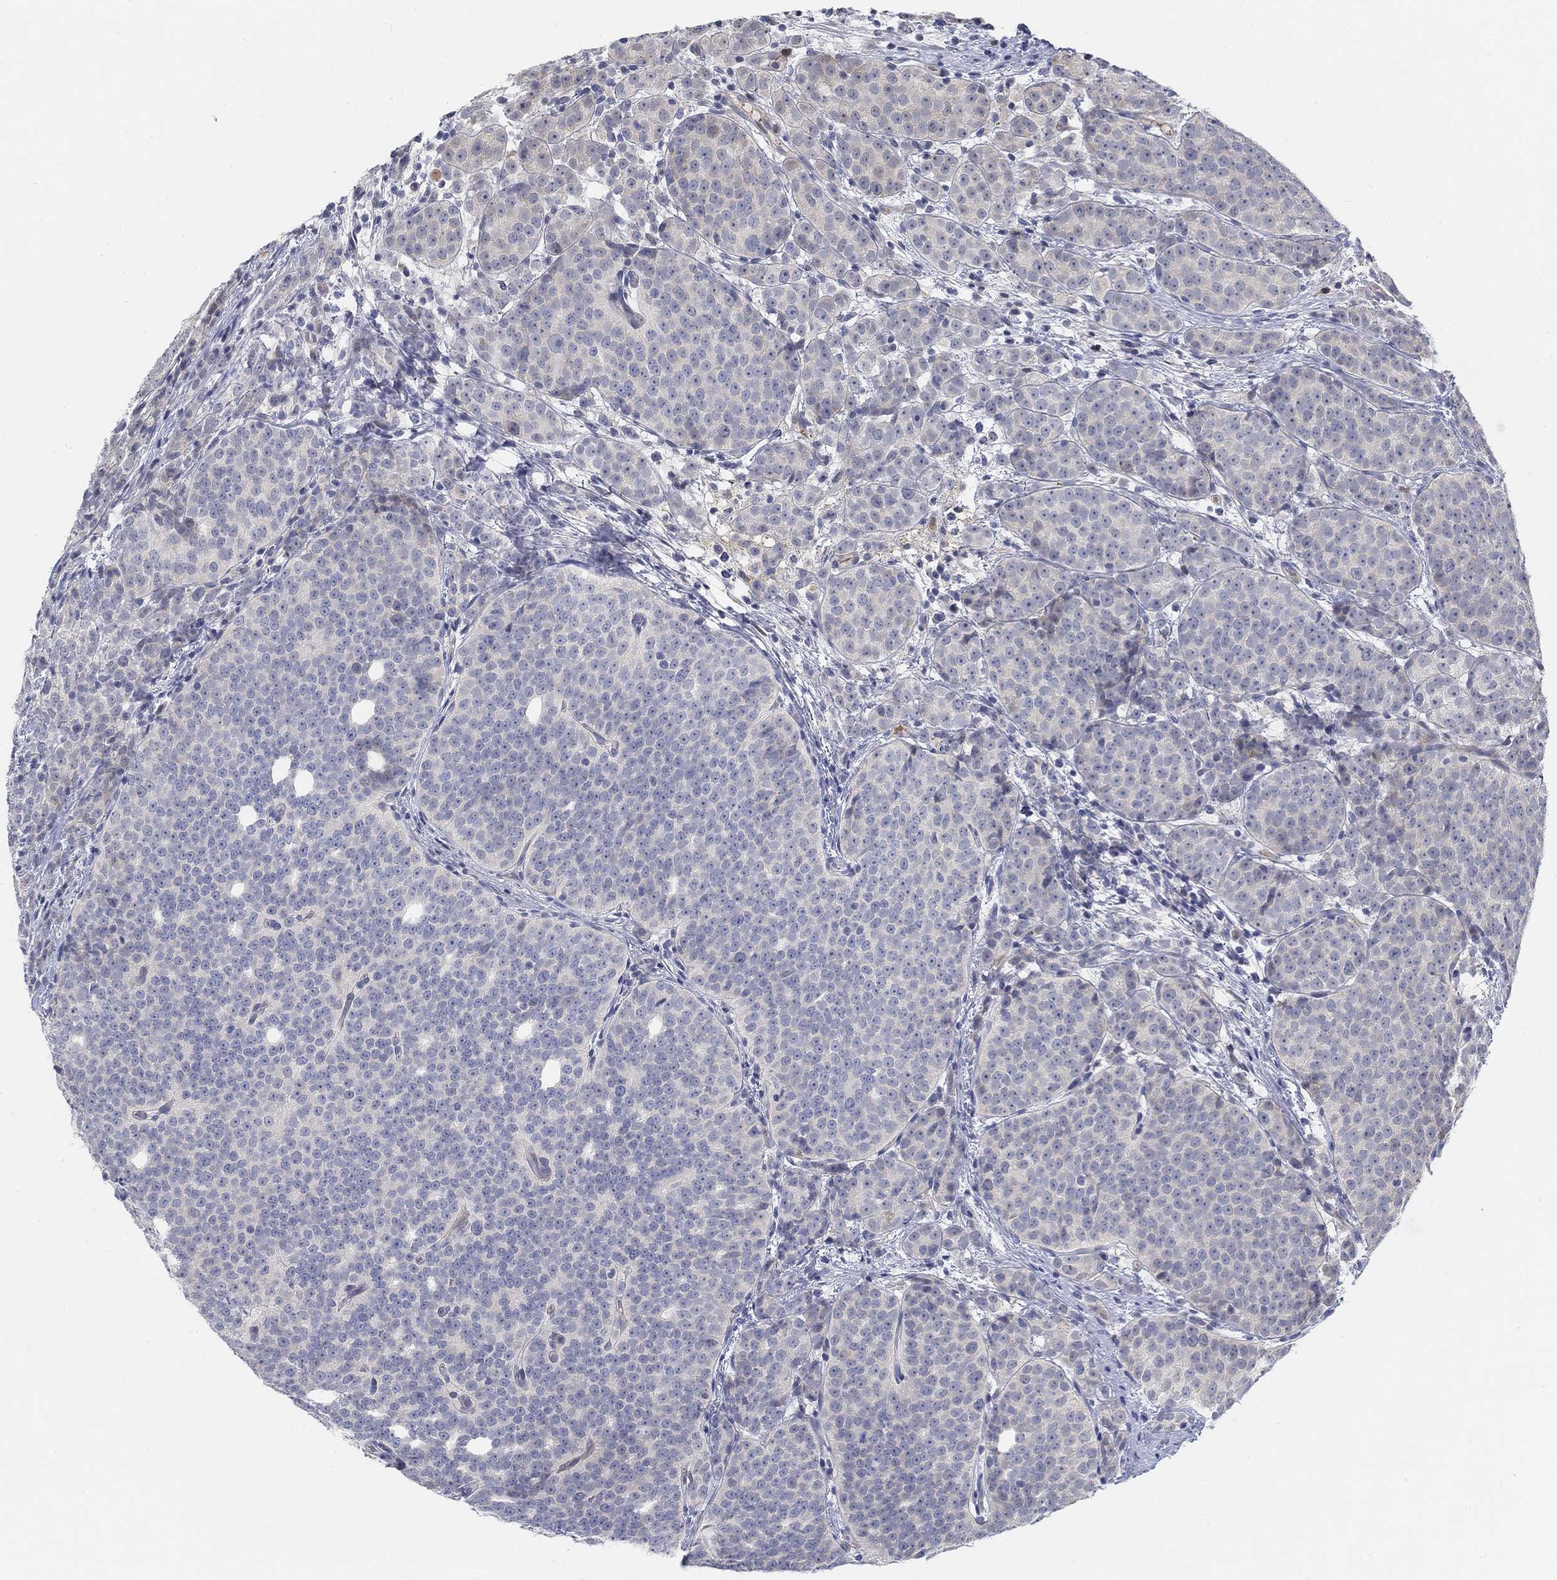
{"staining": {"intensity": "negative", "quantity": "none", "location": "none"}, "tissue": "prostate cancer", "cell_type": "Tumor cells", "image_type": "cancer", "snomed": [{"axis": "morphology", "description": "Adenocarcinoma, High grade"}, {"axis": "topography", "description": "Prostate"}], "caption": "This is an immunohistochemistry (IHC) photomicrograph of human prostate adenocarcinoma (high-grade). There is no expression in tumor cells.", "gene": "SNTG2", "patient": {"sex": "male", "age": 53}}